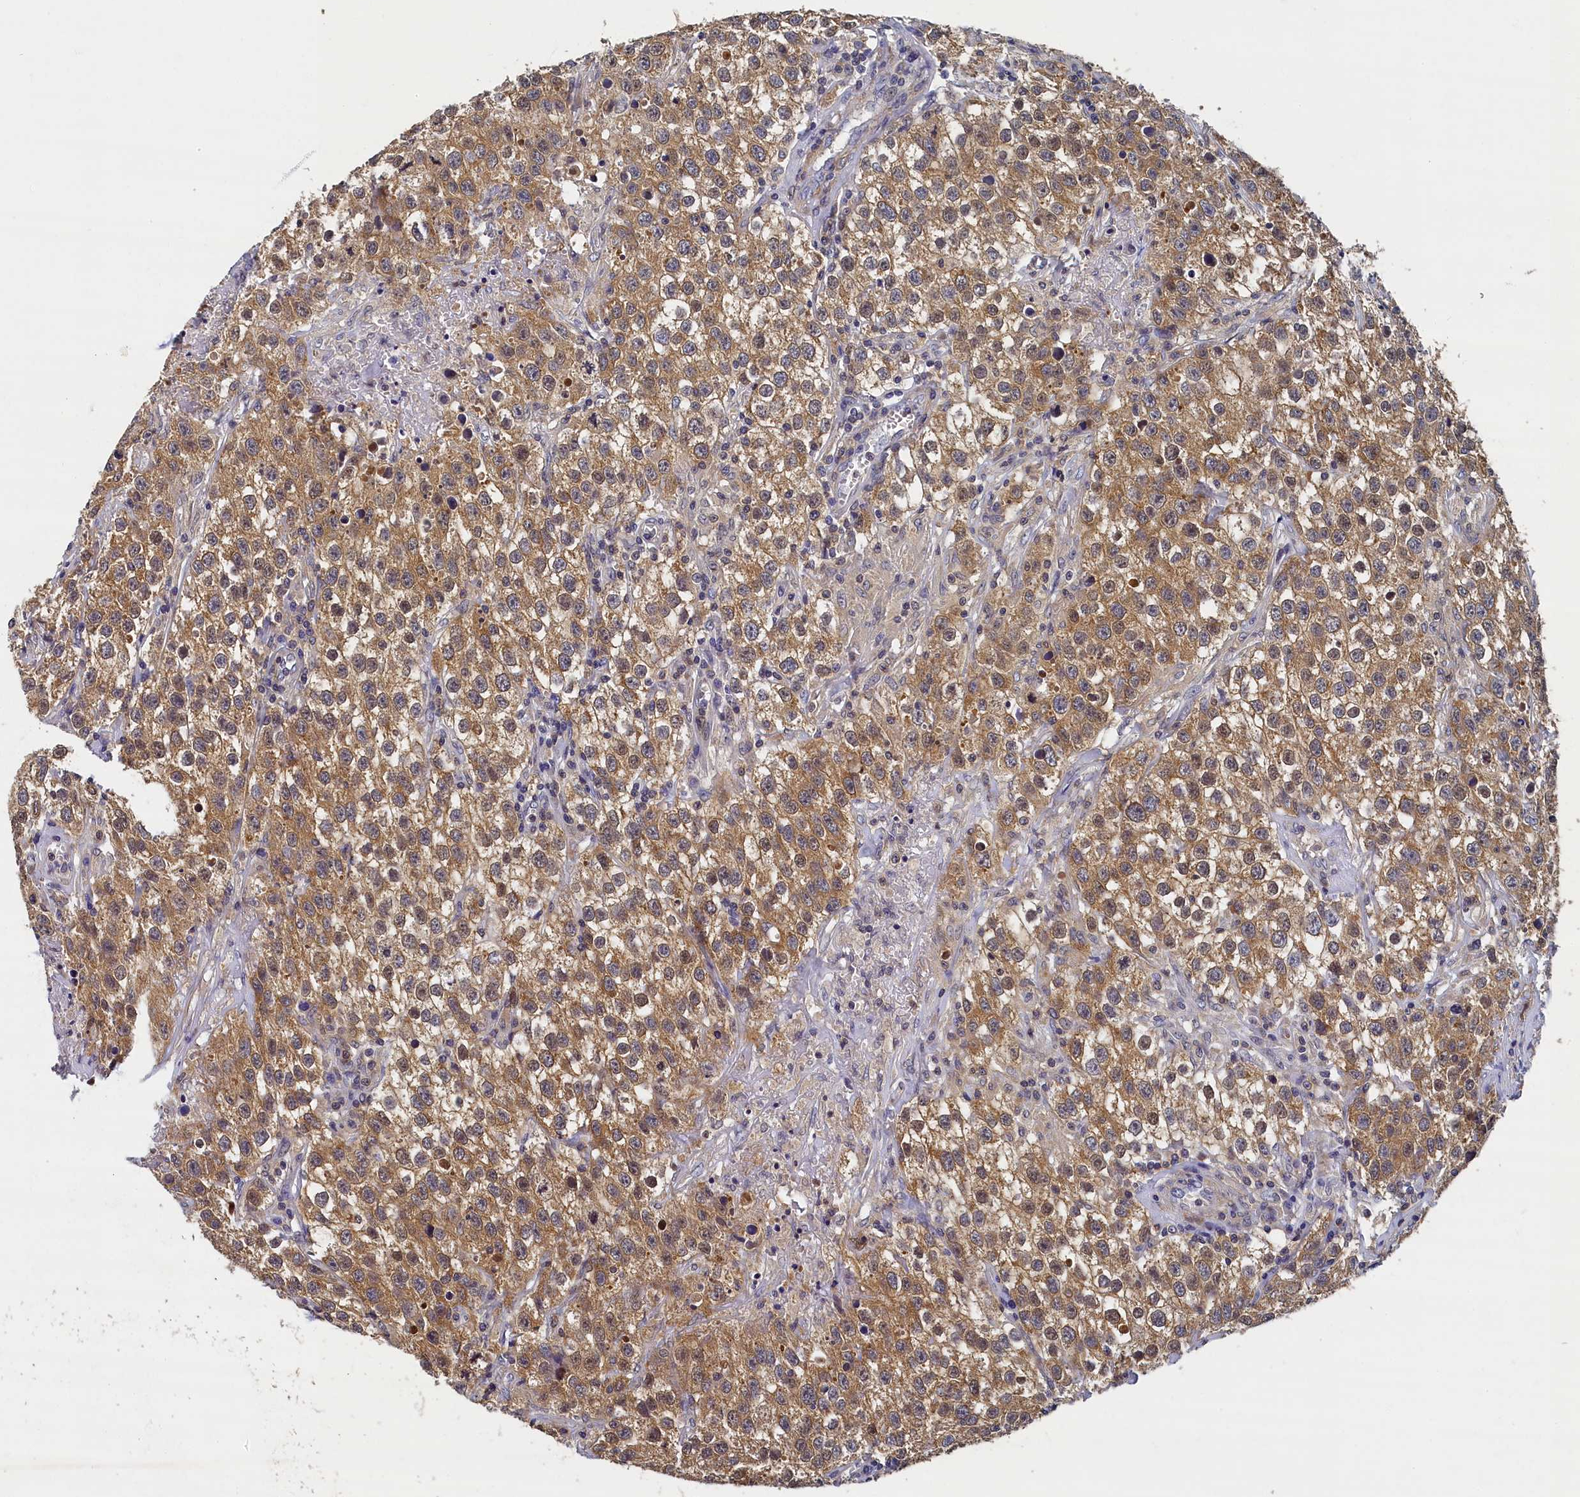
{"staining": {"intensity": "moderate", "quantity": ">75%", "location": "cytoplasmic/membranous"}, "tissue": "testis cancer", "cell_type": "Tumor cells", "image_type": "cancer", "snomed": [{"axis": "morphology", "description": "Seminoma, NOS"}, {"axis": "morphology", "description": "Carcinoma, Embryonal, NOS"}, {"axis": "topography", "description": "Testis"}], "caption": "DAB immunohistochemical staining of seminoma (testis) shows moderate cytoplasmic/membranous protein positivity in approximately >75% of tumor cells.", "gene": "TBCB", "patient": {"sex": "male", "age": 43}}